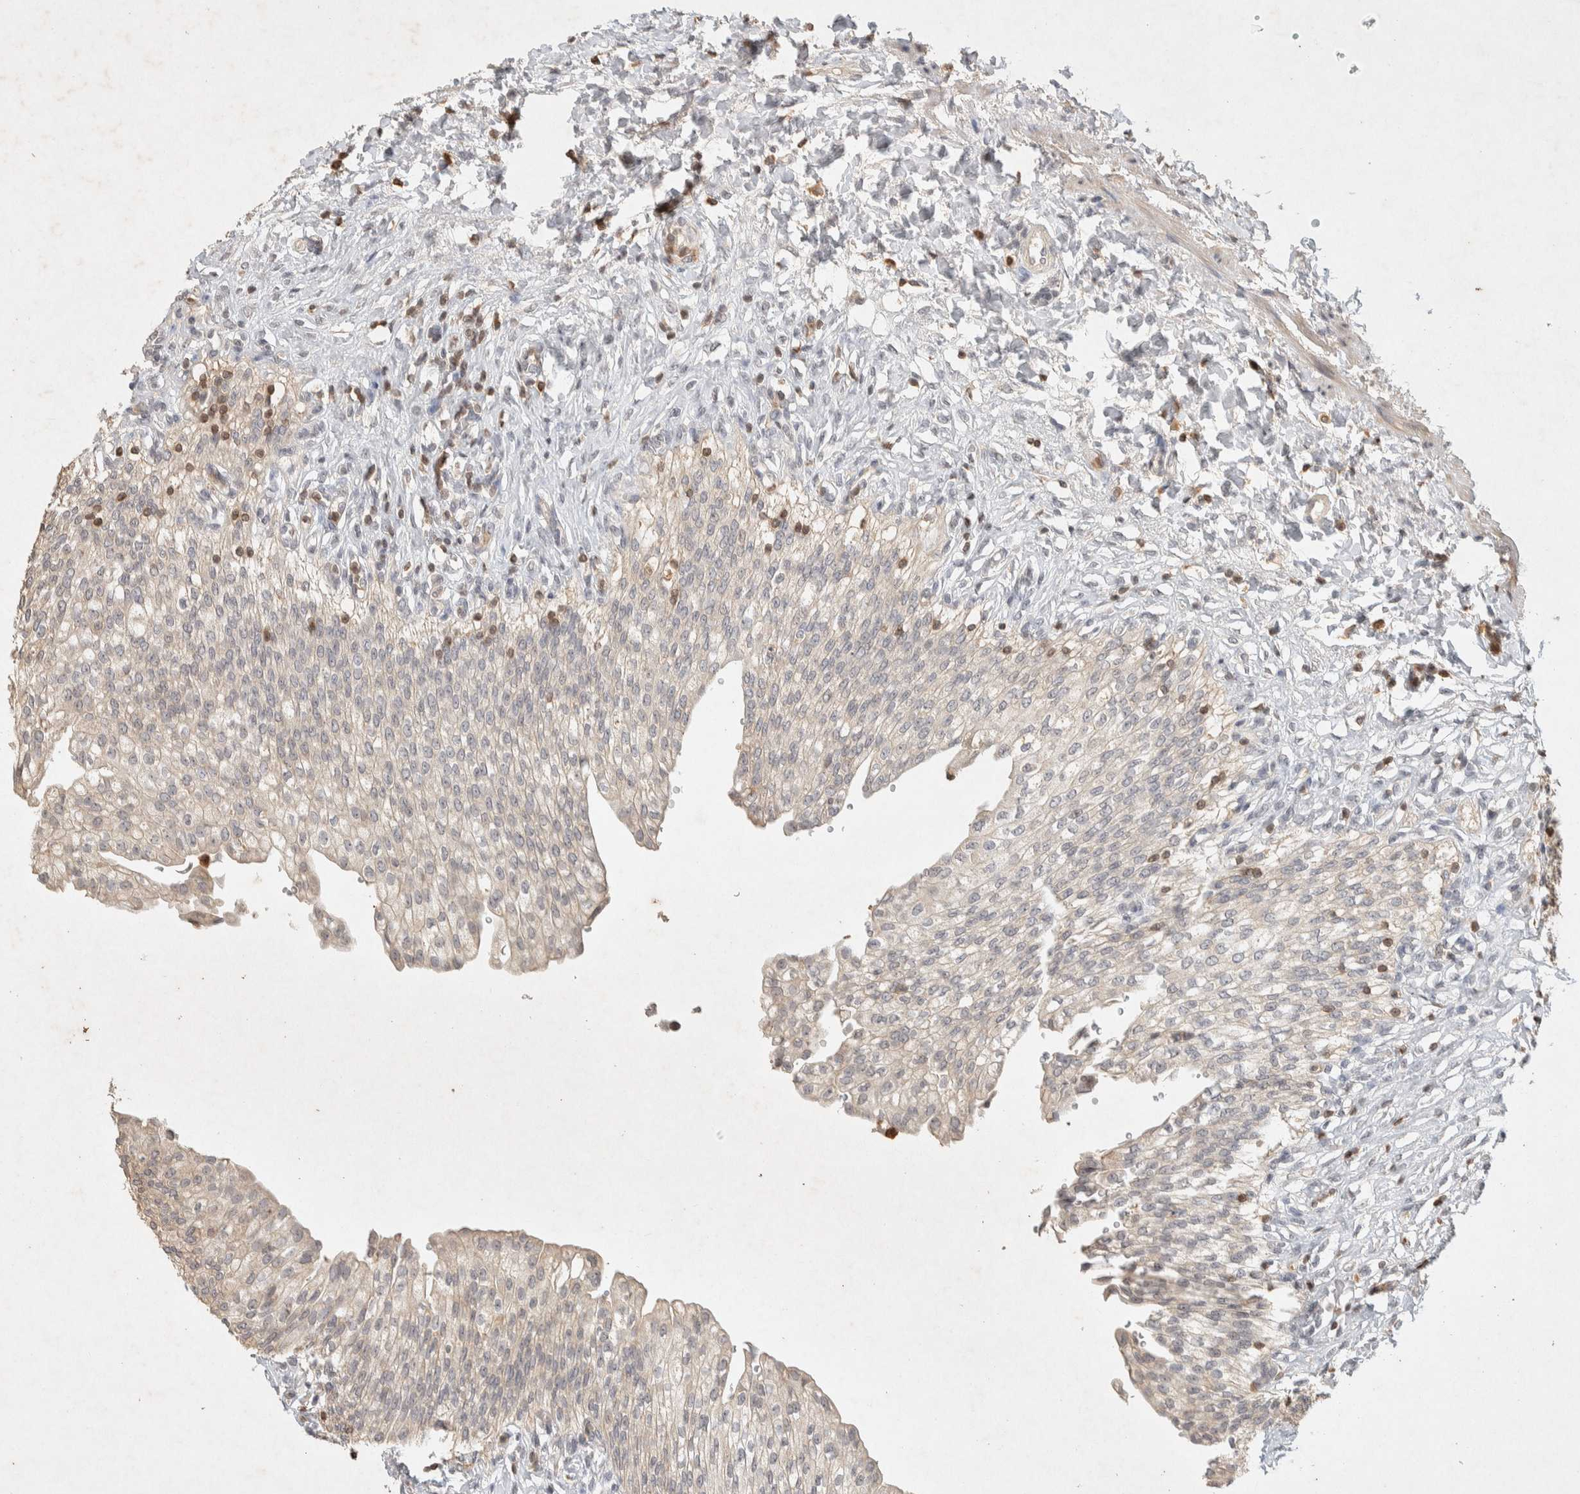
{"staining": {"intensity": "weak", "quantity": "25%-75%", "location": "cytoplasmic/membranous"}, "tissue": "urinary bladder", "cell_type": "Urothelial cells", "image_type": "normal", "snomed": [{"axis": "morphology", "description": "Urothelial carcinoma, High grade"}, {"axis": "topography", "description": "Urinary bladder"}], "caption": "Brown immunohistochemical staining in benign human urinary bladder exhibits weak cytoplasmic/membranous expression in about 25%-75% of urothelial cells.", "gene": "RAC2", "patient": {"sex": "male", "age": 46}}